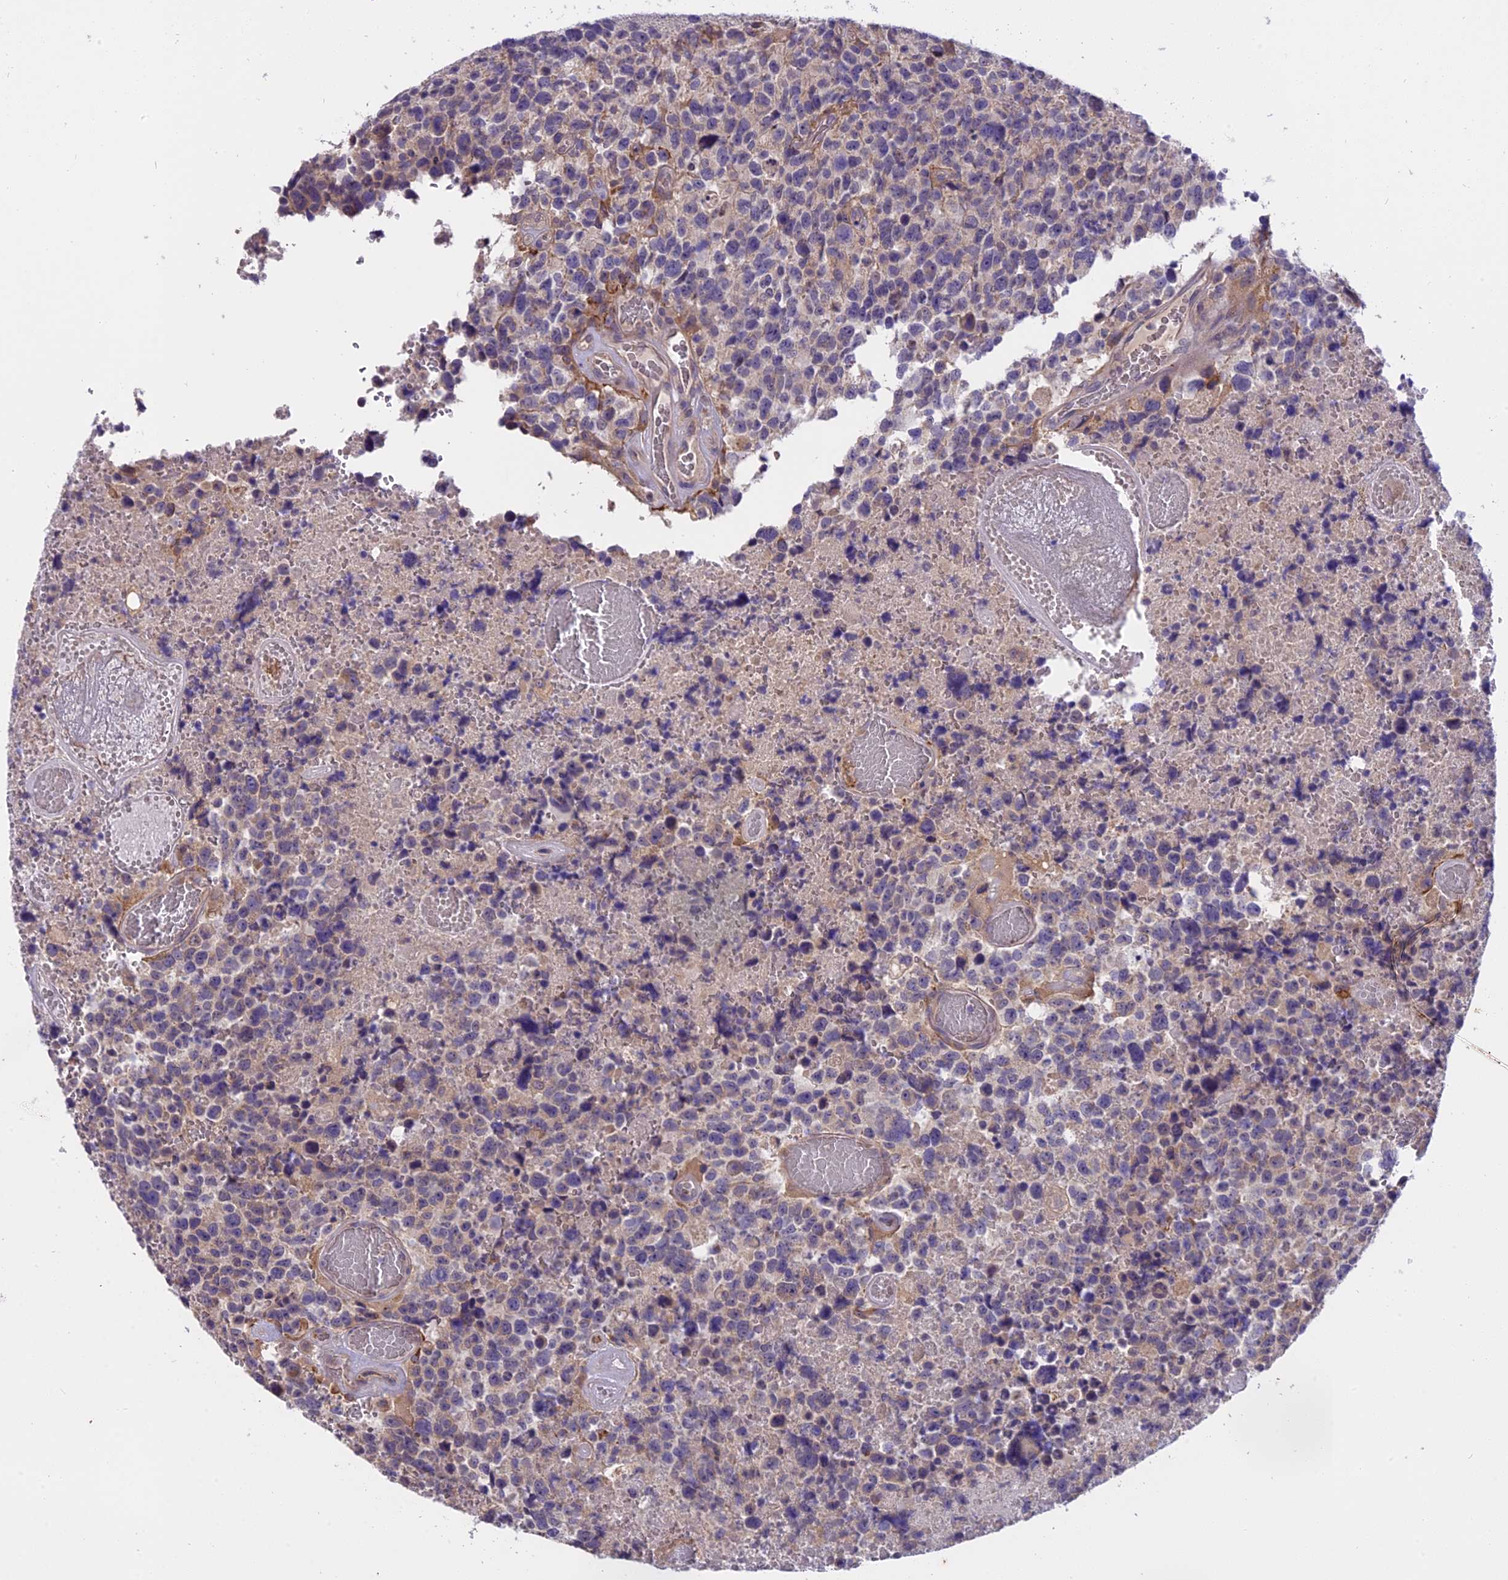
{"staining": {"intensity": "negative", "quantity": "none", "location": "none"}, "tissue": "glioma", "cell_type": "Tumor cells", "image_type": "cancer", "snomed": [{"axis": "morphology", "description": "Glioma, malignant, High grade"}, {"axis": "topography", "description": "Brain"}], "caption": "Protein analysis of malignant high-grade glioma reveals no significant positivity in tumor cells.", "gene": "MEMO1", "patient": {"sex": "male", "age": 69}}